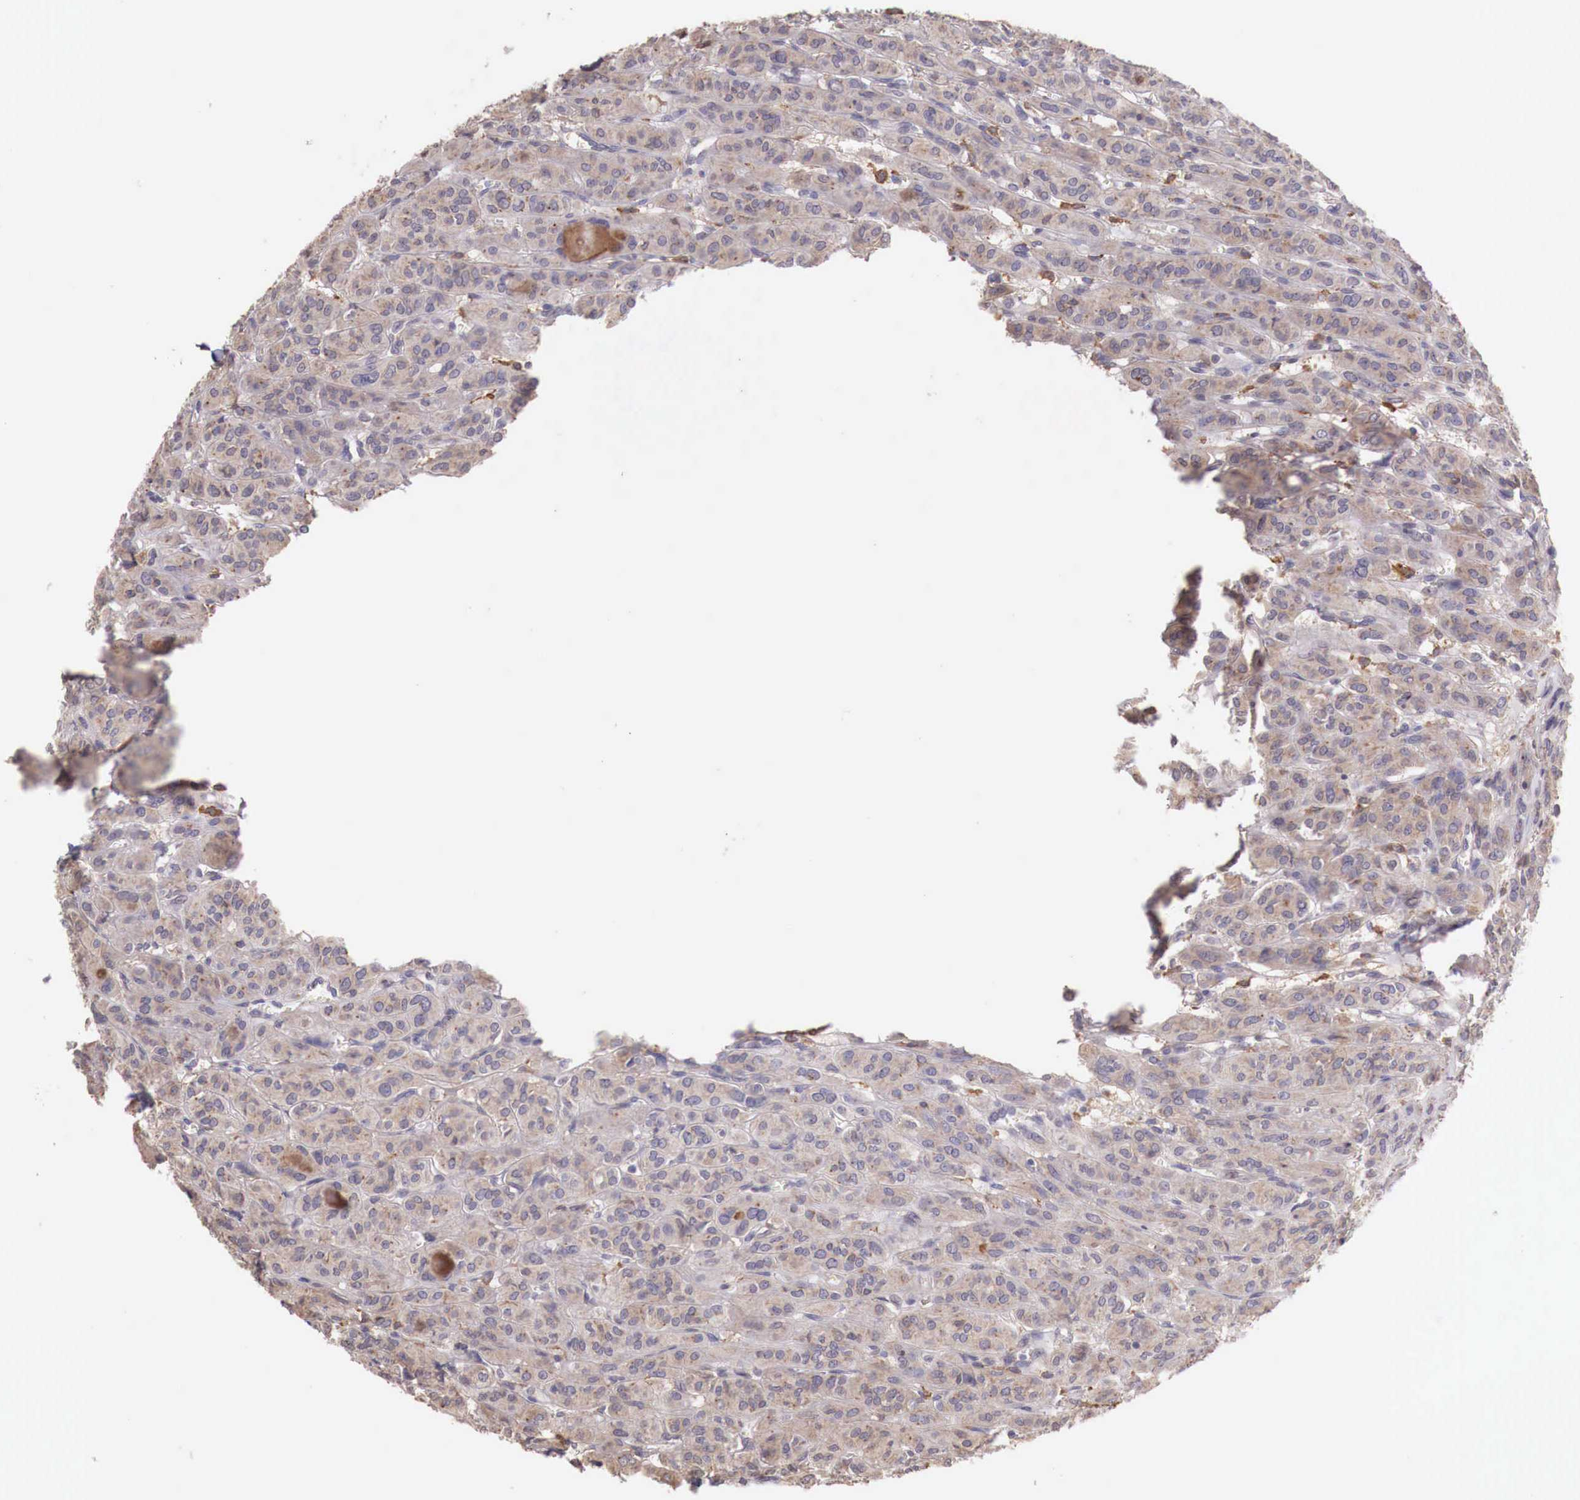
{"staining": {"intensity": "weak", "quantity": ">75%", "location": "cytoplasmic/membranous"}, "tissue": "thyroid cancer", "cell_type": "Tumor cells", "image_type": "cancer", "snomed": [{"axis": "morphology", "description": "Follicular adenoma carcinoma, NOS"}, {"axis": "topography", "description": "Thyroid gland"}], "caption": "Thyroid follicular adenoma carcinoma stained with DAB immunohistochemistry shows low levels of weak cytoplasmic/membranous positivity in approximately >75% of tumor cells. (DAB = brown stain, brightfield microscopy at high magnification).", "gene": "CHRDL1", "patient": {"sex": "female", "age": 71}}